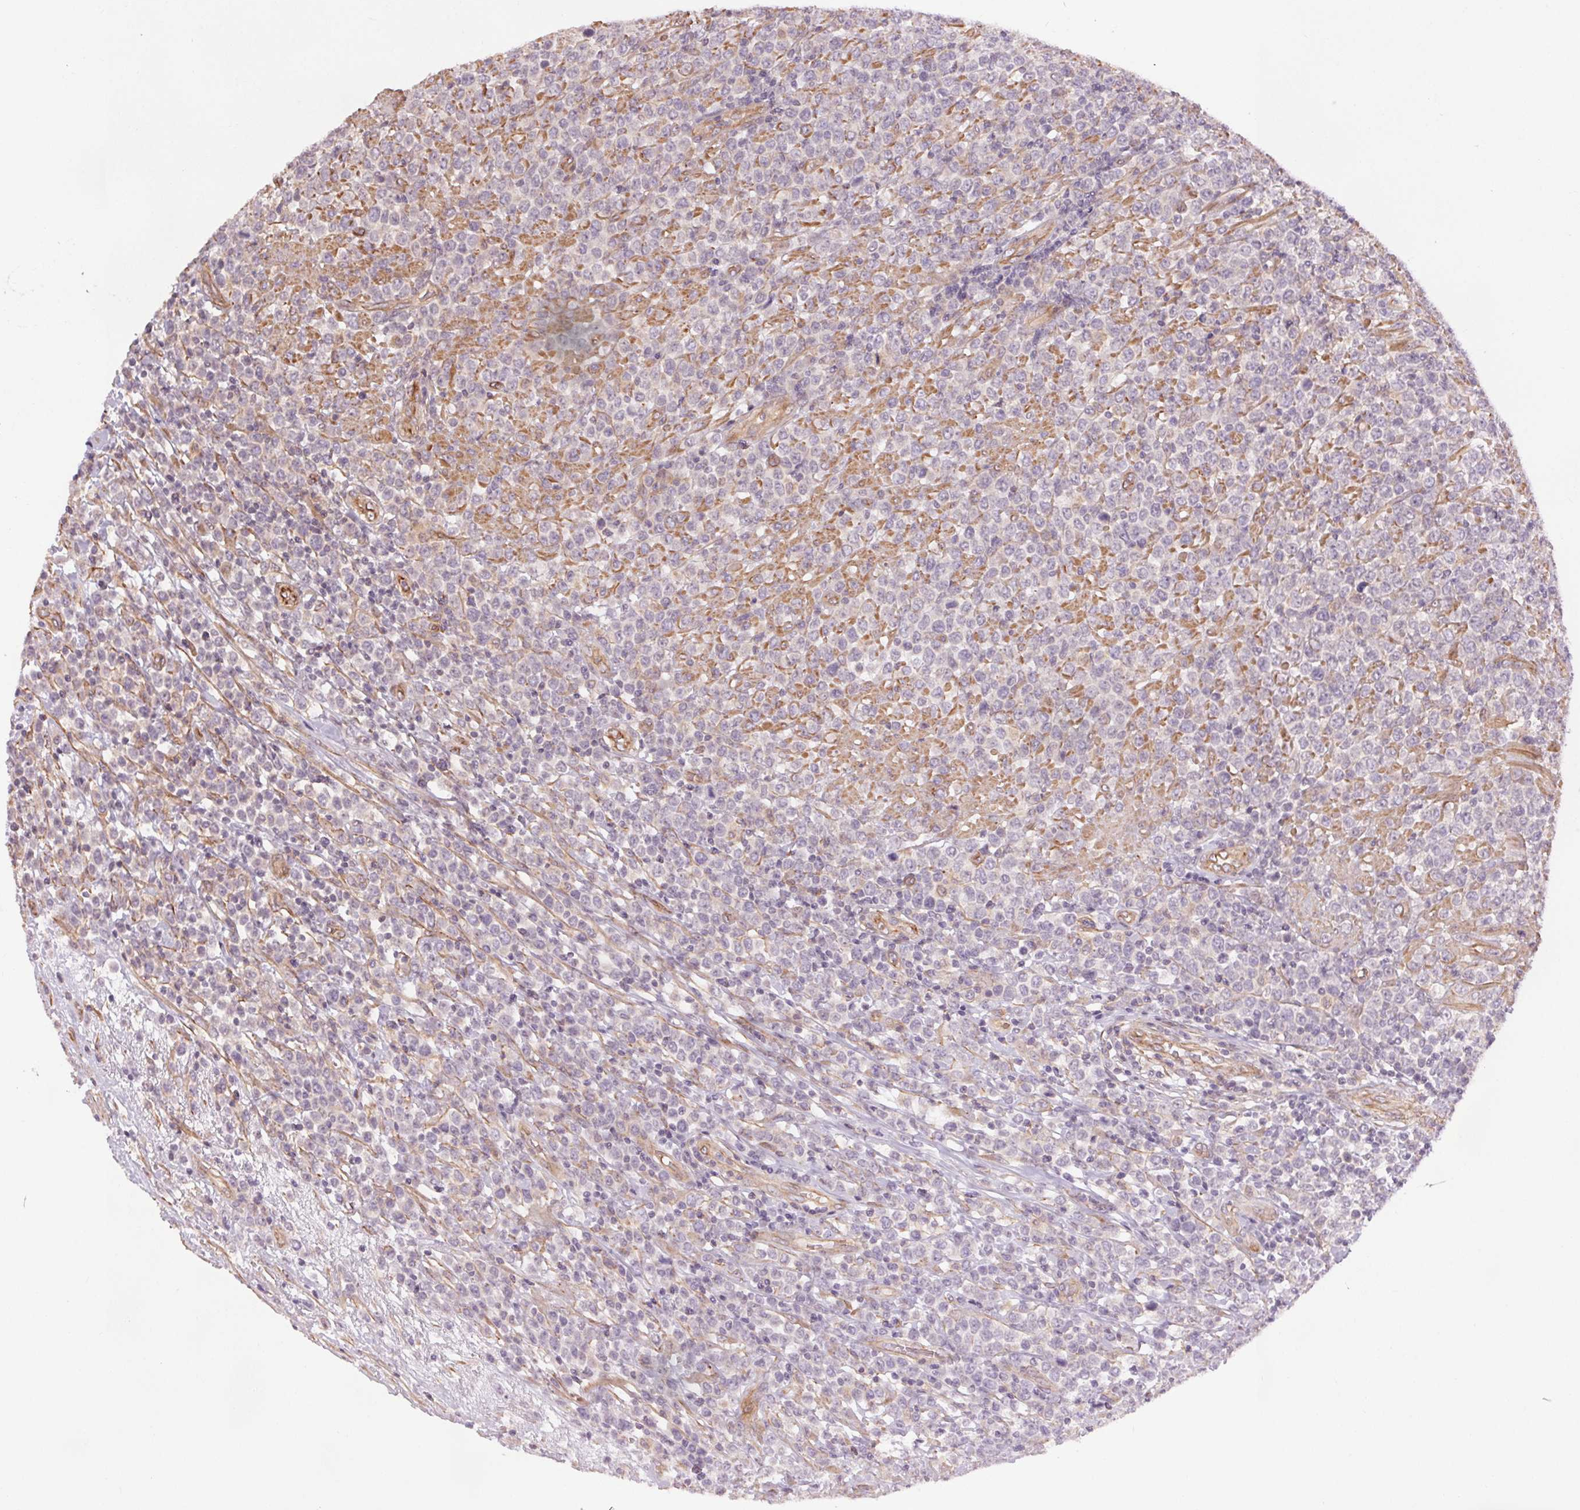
{"staining": {"intensity": "negative", "quantity": "none", "location": "none"}, "tissue": "lymphoma", "cell_type": "Tumor cells", "image_type": "cancer", "snomed": [{"axis": "morphology", "description": "Malignant lymphoma, non-Hodgkin's type, High grade"}, {"axis": "topography", "description": "Soft tissue"}], "caption": "Tumor cells show no significant staining in malignant lymphoma, non-Hodgkin's type (high-grade).", "gene": "CCSER1", "patient": {"sex": "female", "age": 56}}